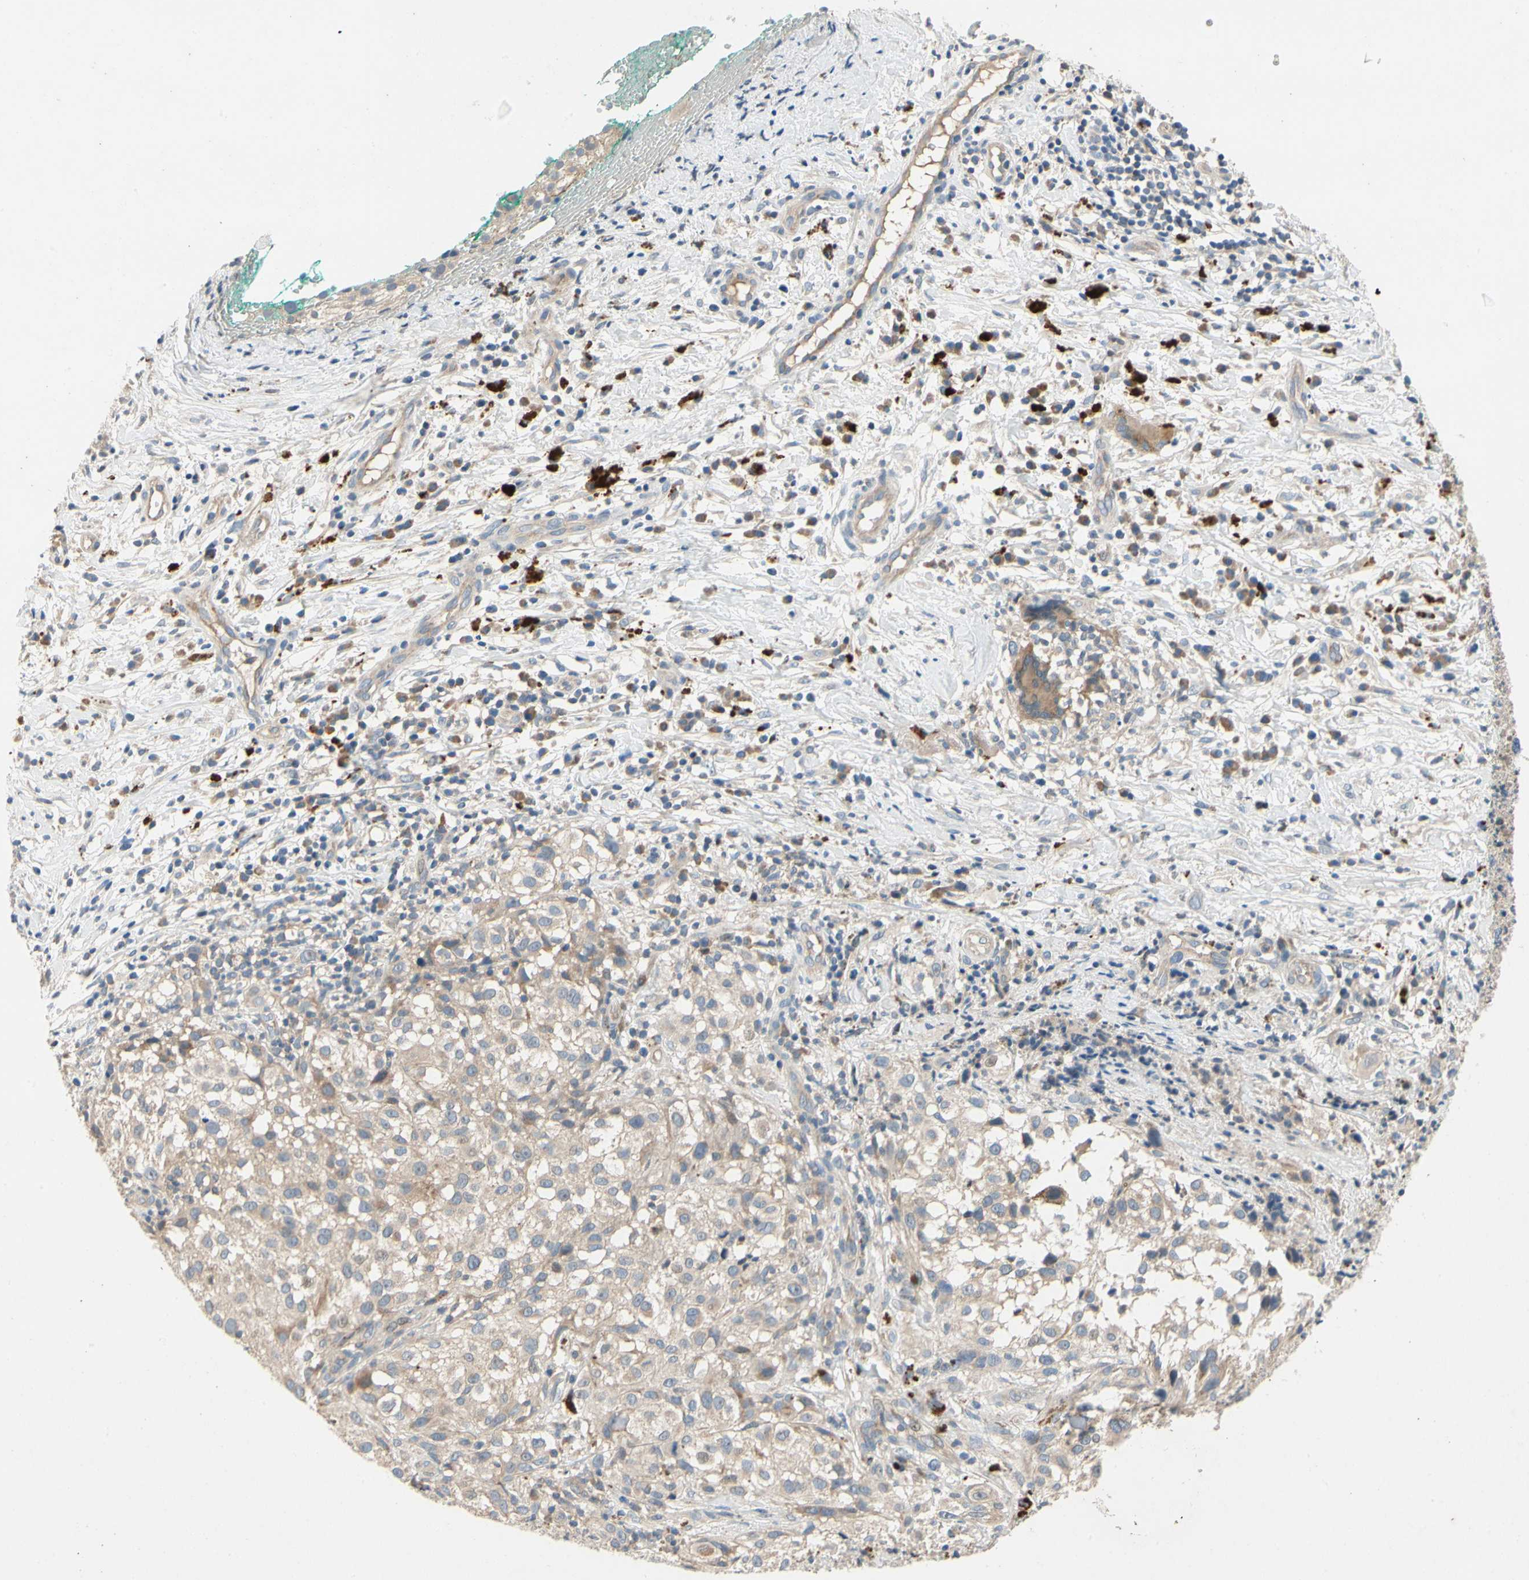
{"staining": {"intensity": "weak", "quantity": "25%-75%", "location": "cytoplasmic/membranous"}, "tissue": "melanoma", "cell_type": "Tumor cells", "image_type": "cancer", "snomed": [{"axis": "morphology", "description": "Necrosis, NOS"}, {"axis": "morphology", "description": "Malignant melanoma, NOS"}, {"axis": "topography", "description": "Skin"}], "caption": "Immunohistochemical staining of human melanoma displays low levels of weak cytoplasmic/membranous protein expression in about 25%-75% of tumor cells. (DAB (3,3'-diaminobenzidine) = brown stain, brightfield microscopy at high magnification).", "gene": "KLHDC8B", "patient": {"sex": "female", "age": 87}}